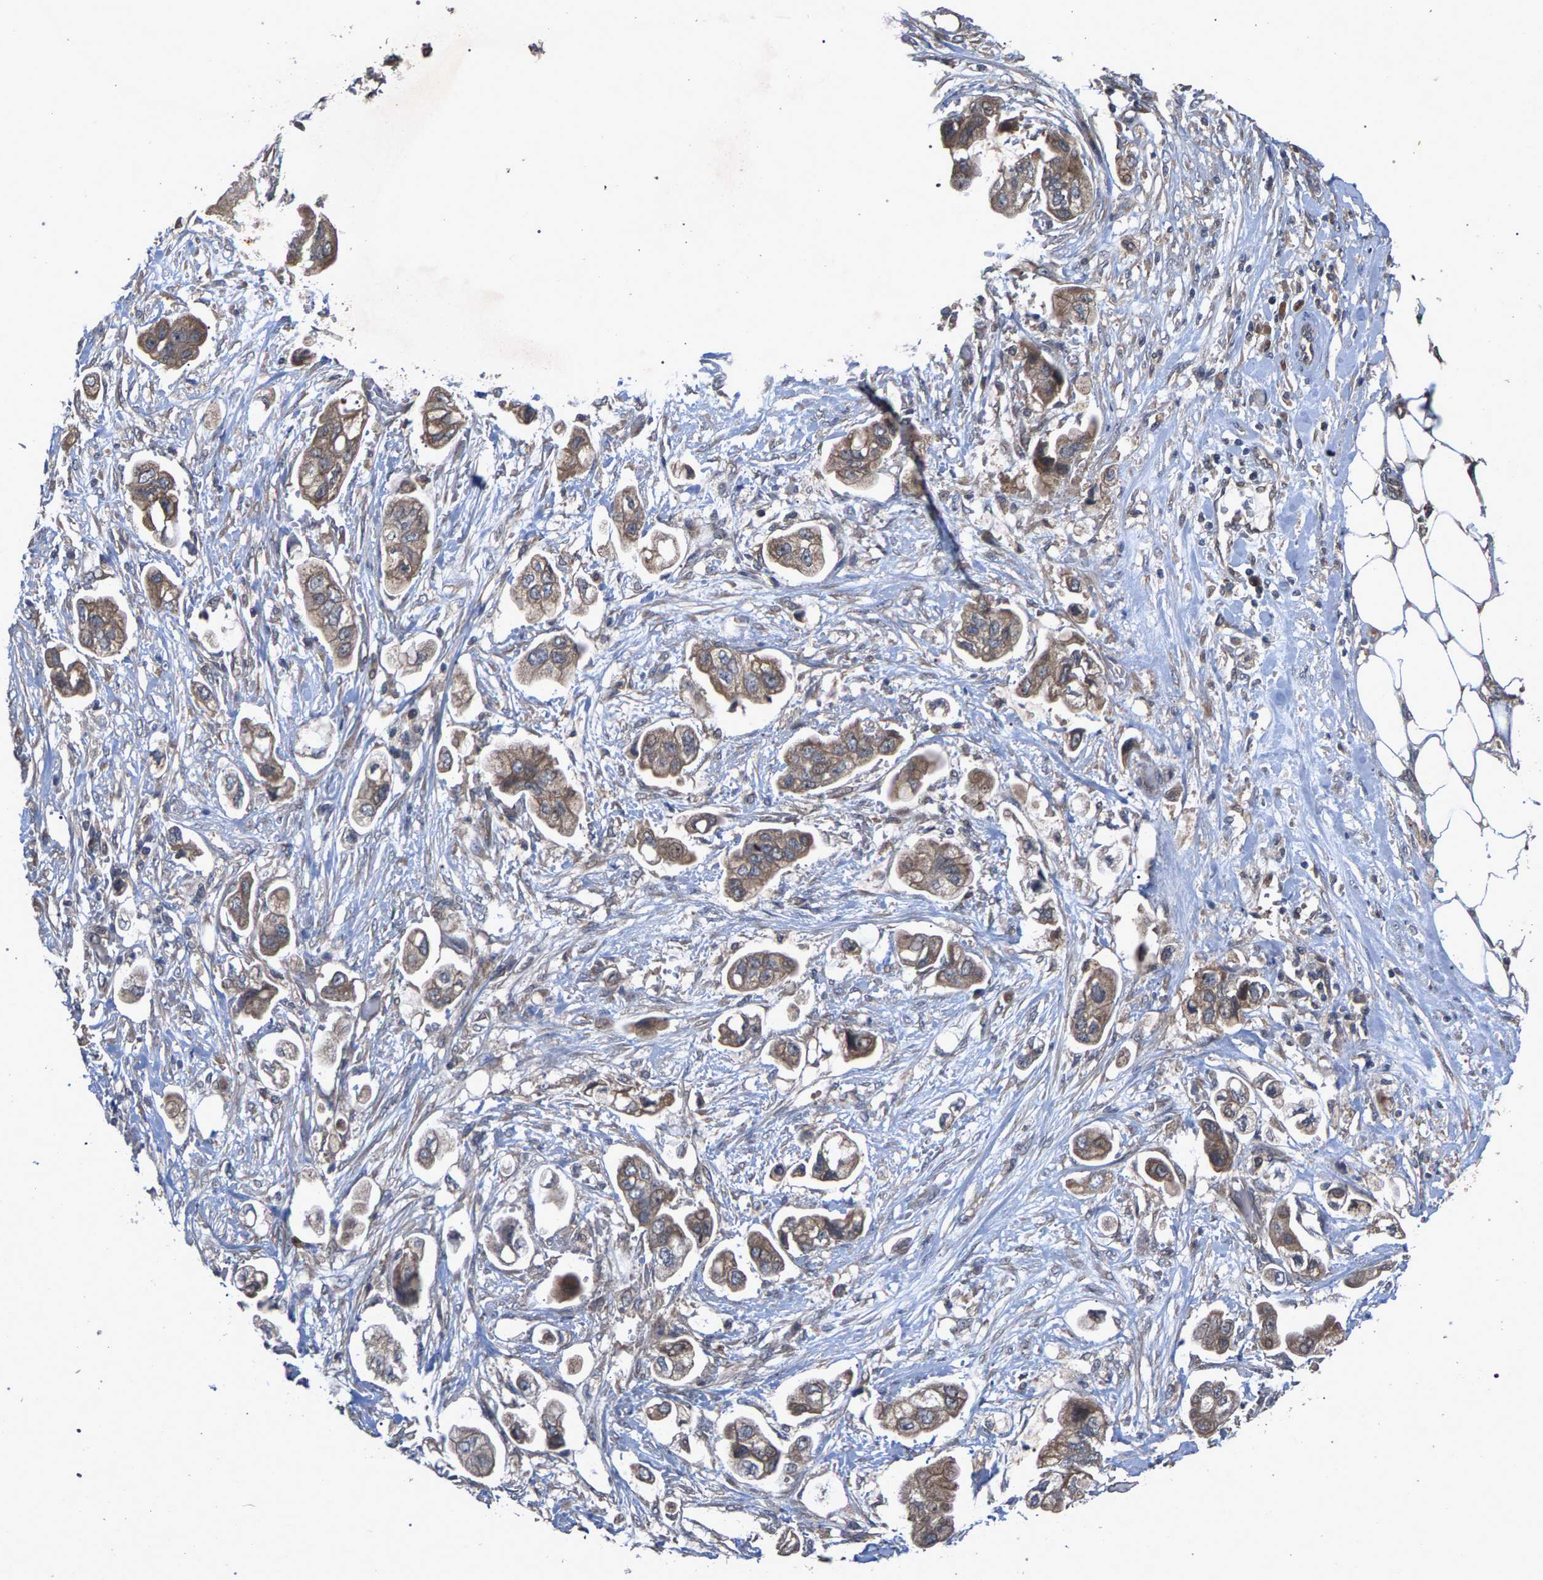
{"staining": {"intensity": "weak", "quantity": ">75%", "location": "cytoplasmic/membranous"}, "tissue": "stomach cancer", "cell_type": "Tumor cells", "image_type": "cancer", "snomed": [{"axis": "morphology", "description": "Adenocarcinoma, NOS"}, {"axis": "topography", "description": "Stomach"}], "caption": "Immunohistochemistry (DAB (3,3'-diaminobenzidine)) staining of human stomach cancer (adenocarcinoma) displays weak cytoplasmic/membranous protein expression in about >75% of tumor cells.", "gene": "SLC4A4", "patient": {"sex": "male", "age": 62}}